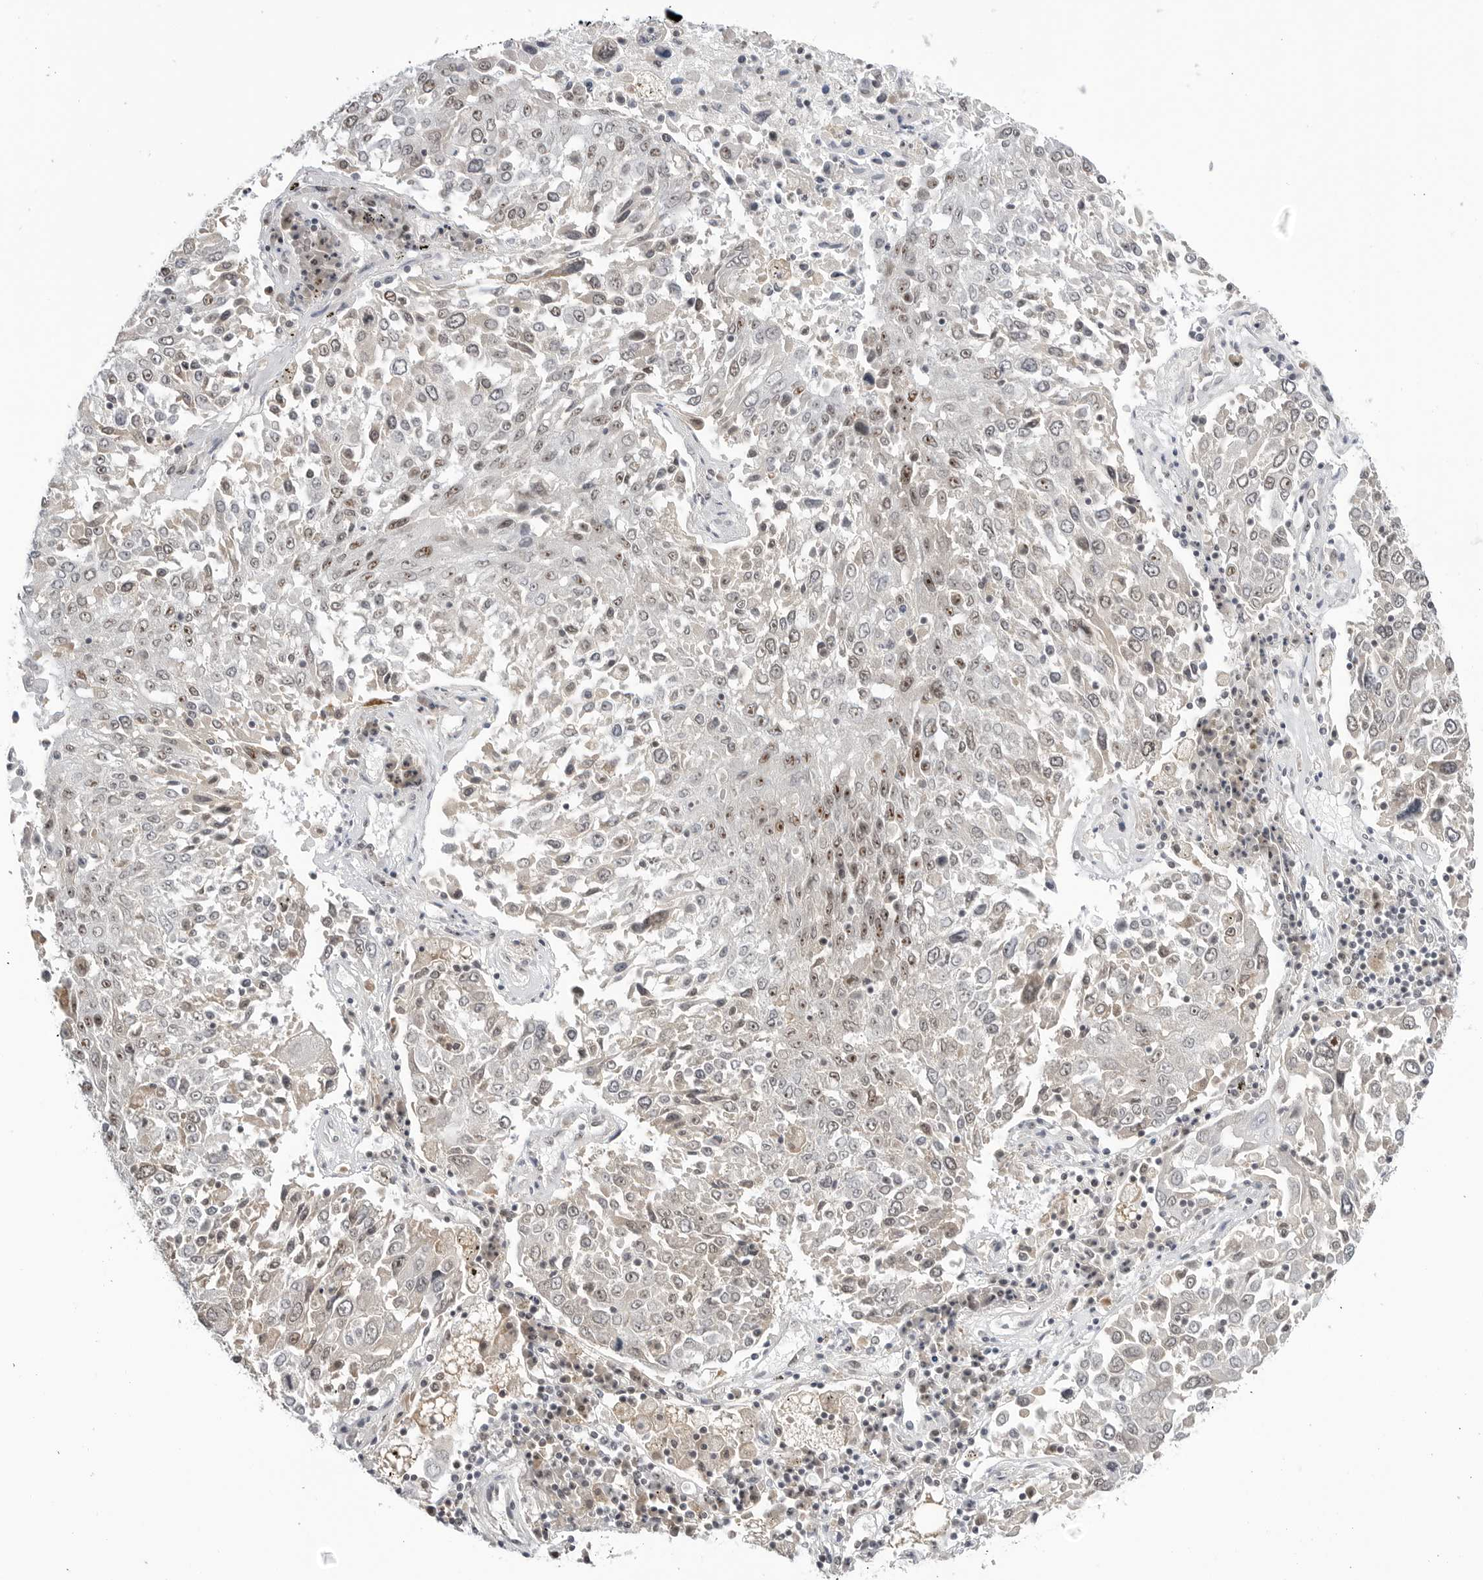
{"staining": {"intensity": "moderate", "quantity": "<25%", "location": "nuclear"}, "tissue": "lung cancer", "cell_type": "Tumor cells", "image_type": "cancer", "snomed": [{"axis": "morphology", "description": "Squamous cell carcinoma, NOS"}, {"axis": "topography", "description": "Lung"}], "caption": "Moderate nuclear positivity for a protein is present in about <25% of tumor cells of squamous cell carcinoma (lung) using immunohistochemistry.", "gene": "WRAP53", "patient": {"sex": "male", "age": 65}}